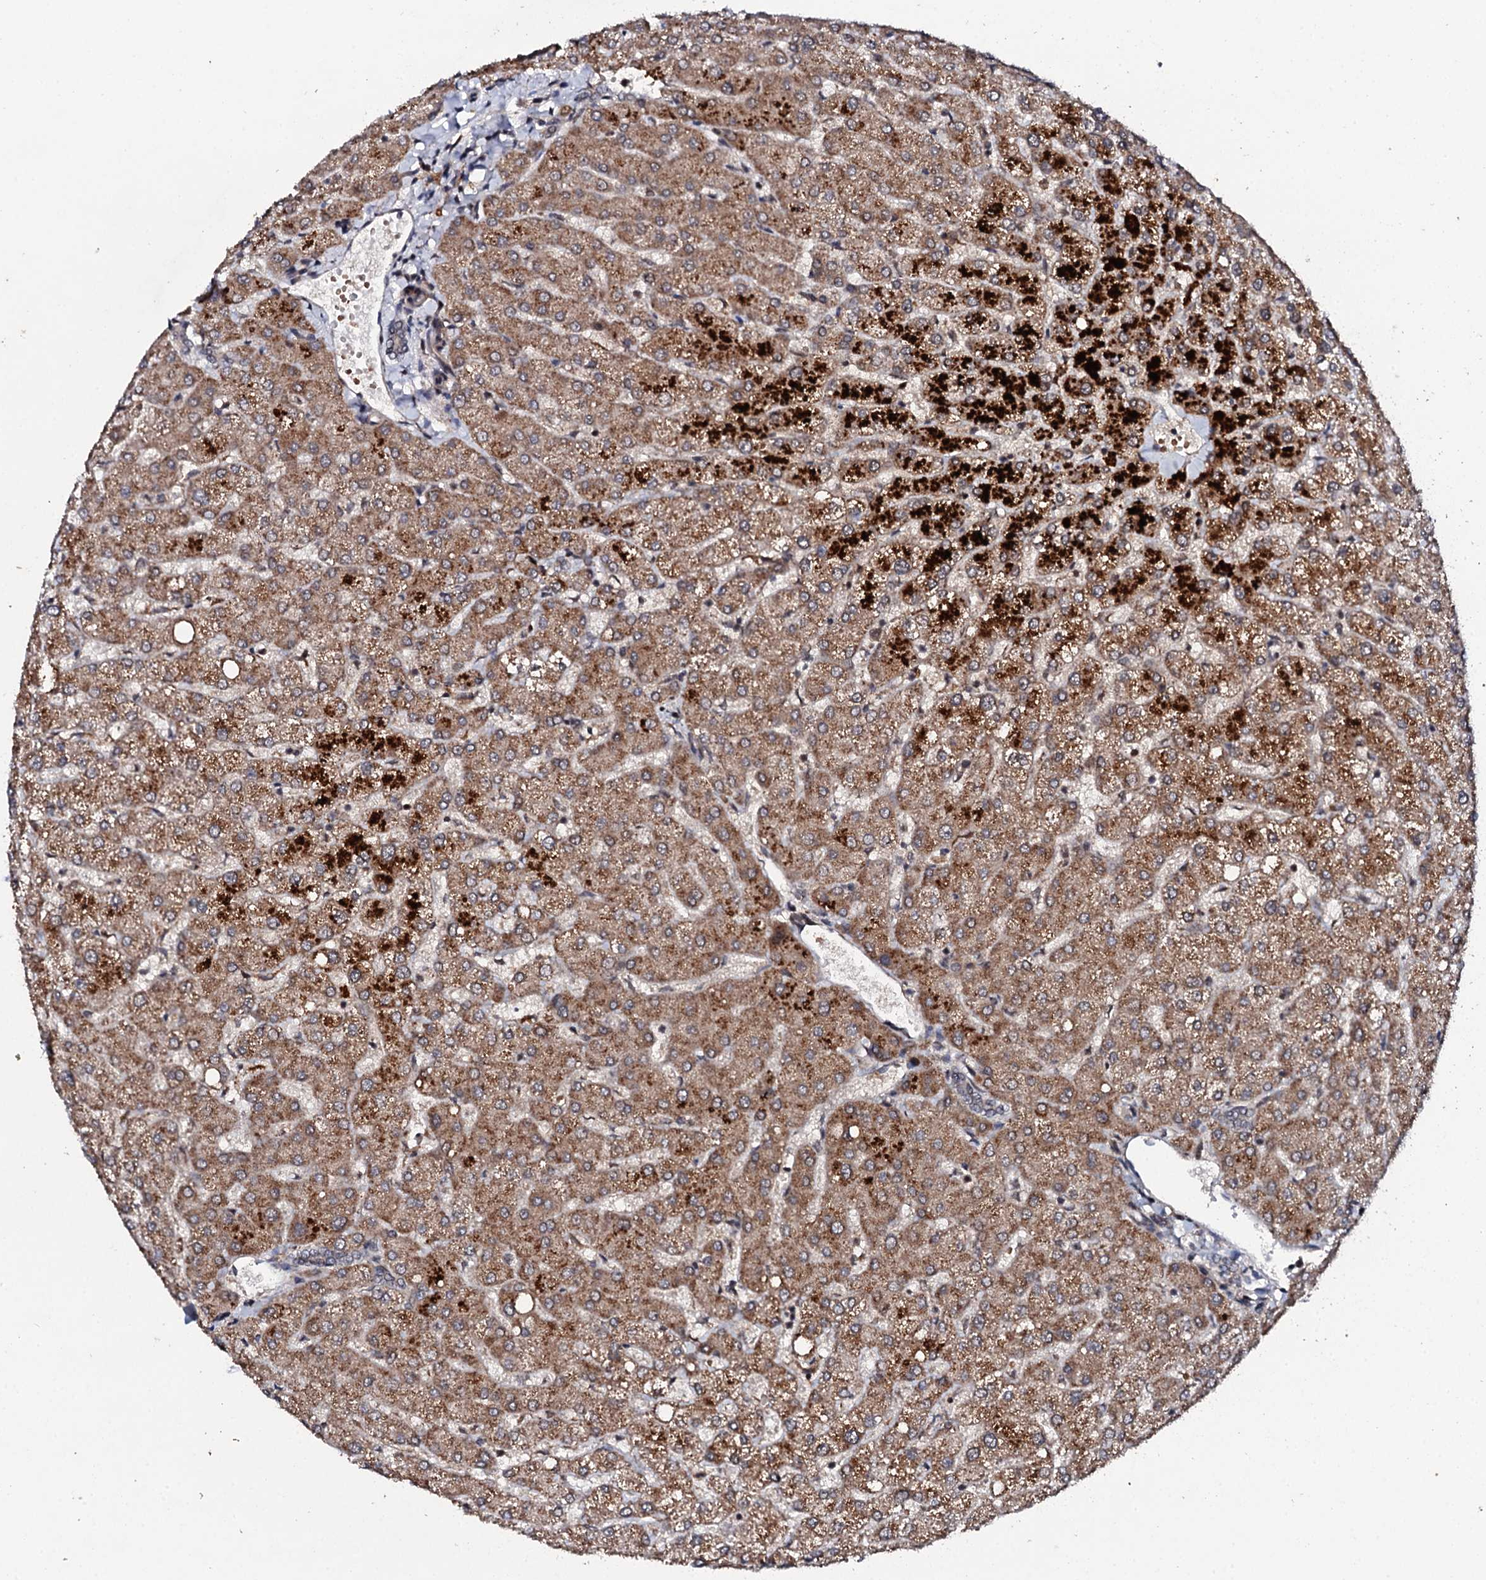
{"staining": {"intensity": "negative", "quantity": "none", "location": "none"}, "tissue": "liver", "cell_type": "Cholangiocytes", "image_type": "normal", "snomed": [{"axis": "morphology", "description": "Normal tissue, NOS"}, {"axis": "topography", "description": "Liver"}], "caption": "Immunohistochemistry (IHC) histopathology image of normal liver: human liver stained with DAB (3,3'-diaminobenzidine) reveals no significant protein expression in cholangiocytes. The staining was performed using DAB (3,3'-diaminobenzidine) to visualize the protein expression in brown, while the nuclei were stained in blue with hematoxylin (Magnification: 20x).", "gene": "FAM111A", "patient": {"sex": "female", "age": 54}}